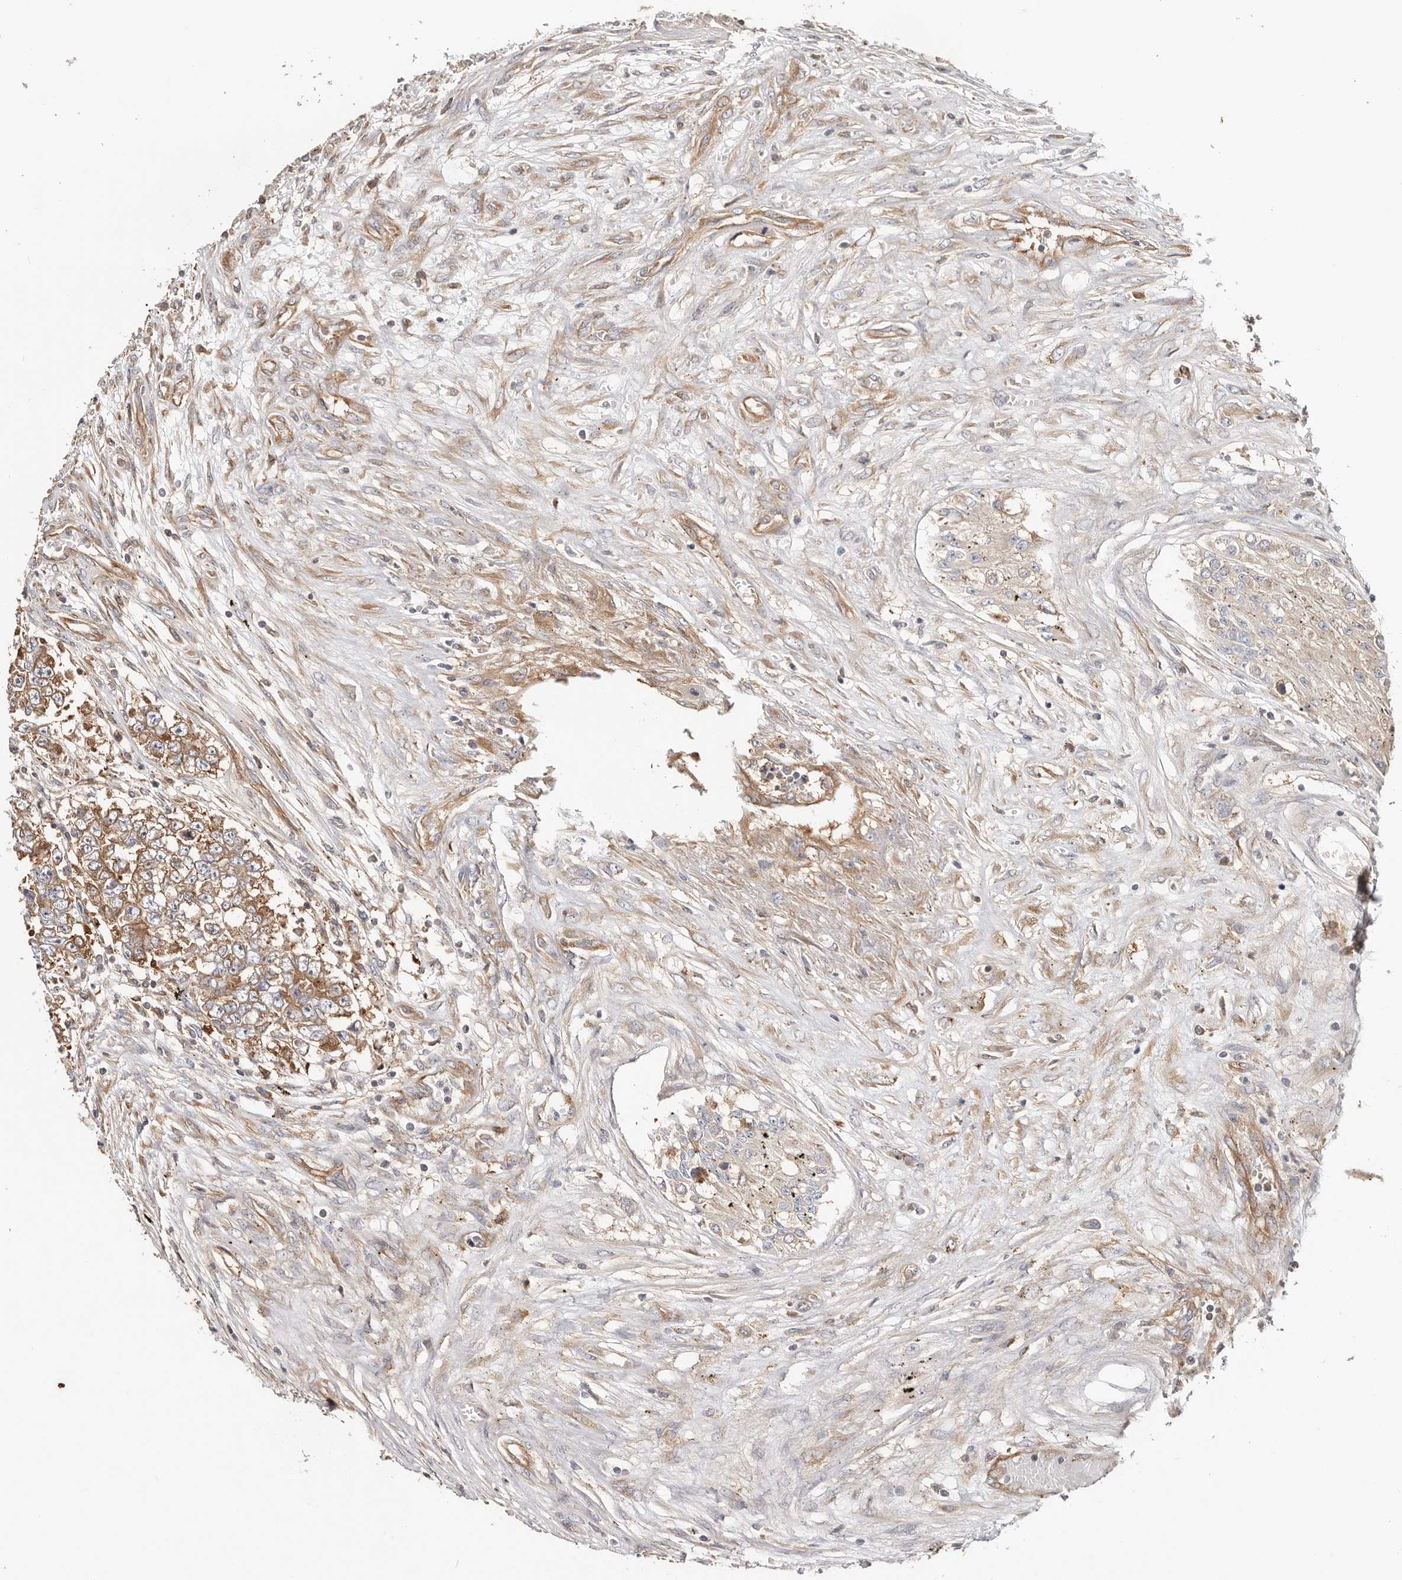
{"staining": {"intensity": "strong", "quantity": ">75%", "location": "cytoplasmic/membranous"}, "tissue": "testis cancer", "cell_type": "Tumor cells", "image_type": "cancer", "snomed": [{"axis": "morphology", "description": "Carcinoma, Embryonal, NOS"}, {"axis": "topography", "description": "Testis"}], "caption": "High-power microscopy captured an immunohistochemistry (IHC) photomicrograph of testis cancer (embryonal carcinoma), revealing strong cytoplasmic/membranous staining in approximately >75% of tumor cells.", "gene": "EPRS1", "patient": {"sex": "male", "age": 25}}